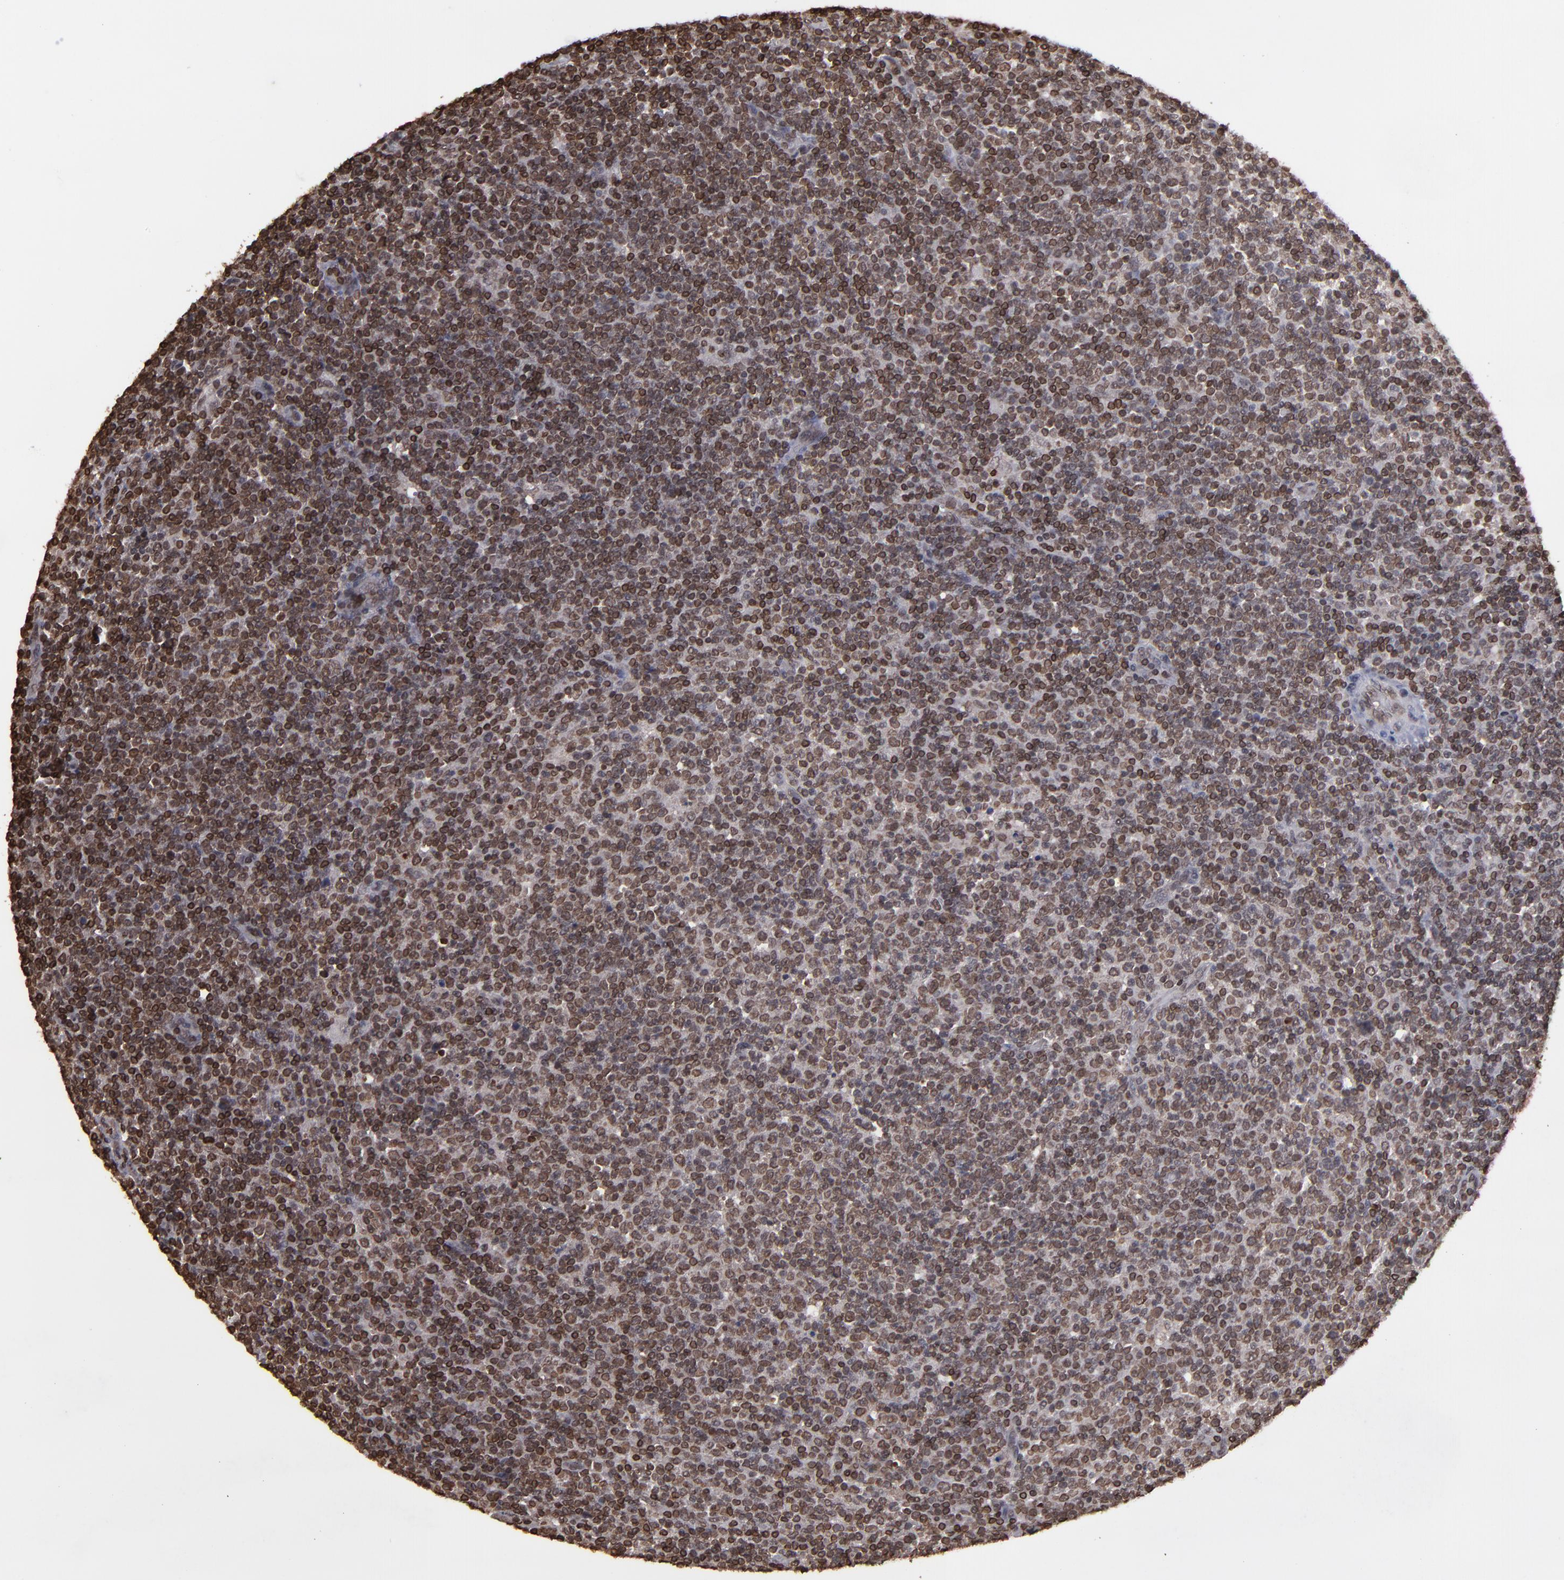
{"staining": {"intensity": "strong", "quantity": ">75%", "location": "cytoplasmic/membranous,nuclear"}, "tissue": "lymphoma", "cell_type": "Tumor cells", "image_type": "cancer", "snomed": [{"axis": "morphology", "description": "Malignant lymphoma, non-Hodgkin's type, Low grade"}, {"axis": "topography", "description": "Lymph node"}], "caption": "Immunohistochemical staining of human low-grade malignant lymphoma, non-Hodgkin's type reveals high levels of strong cytoplasmic/membranous and nuclear protein positivity in approximately >75% of tumor cells.", "gene": "AKT1", "patient": {"sex": "male", "age": 70}}